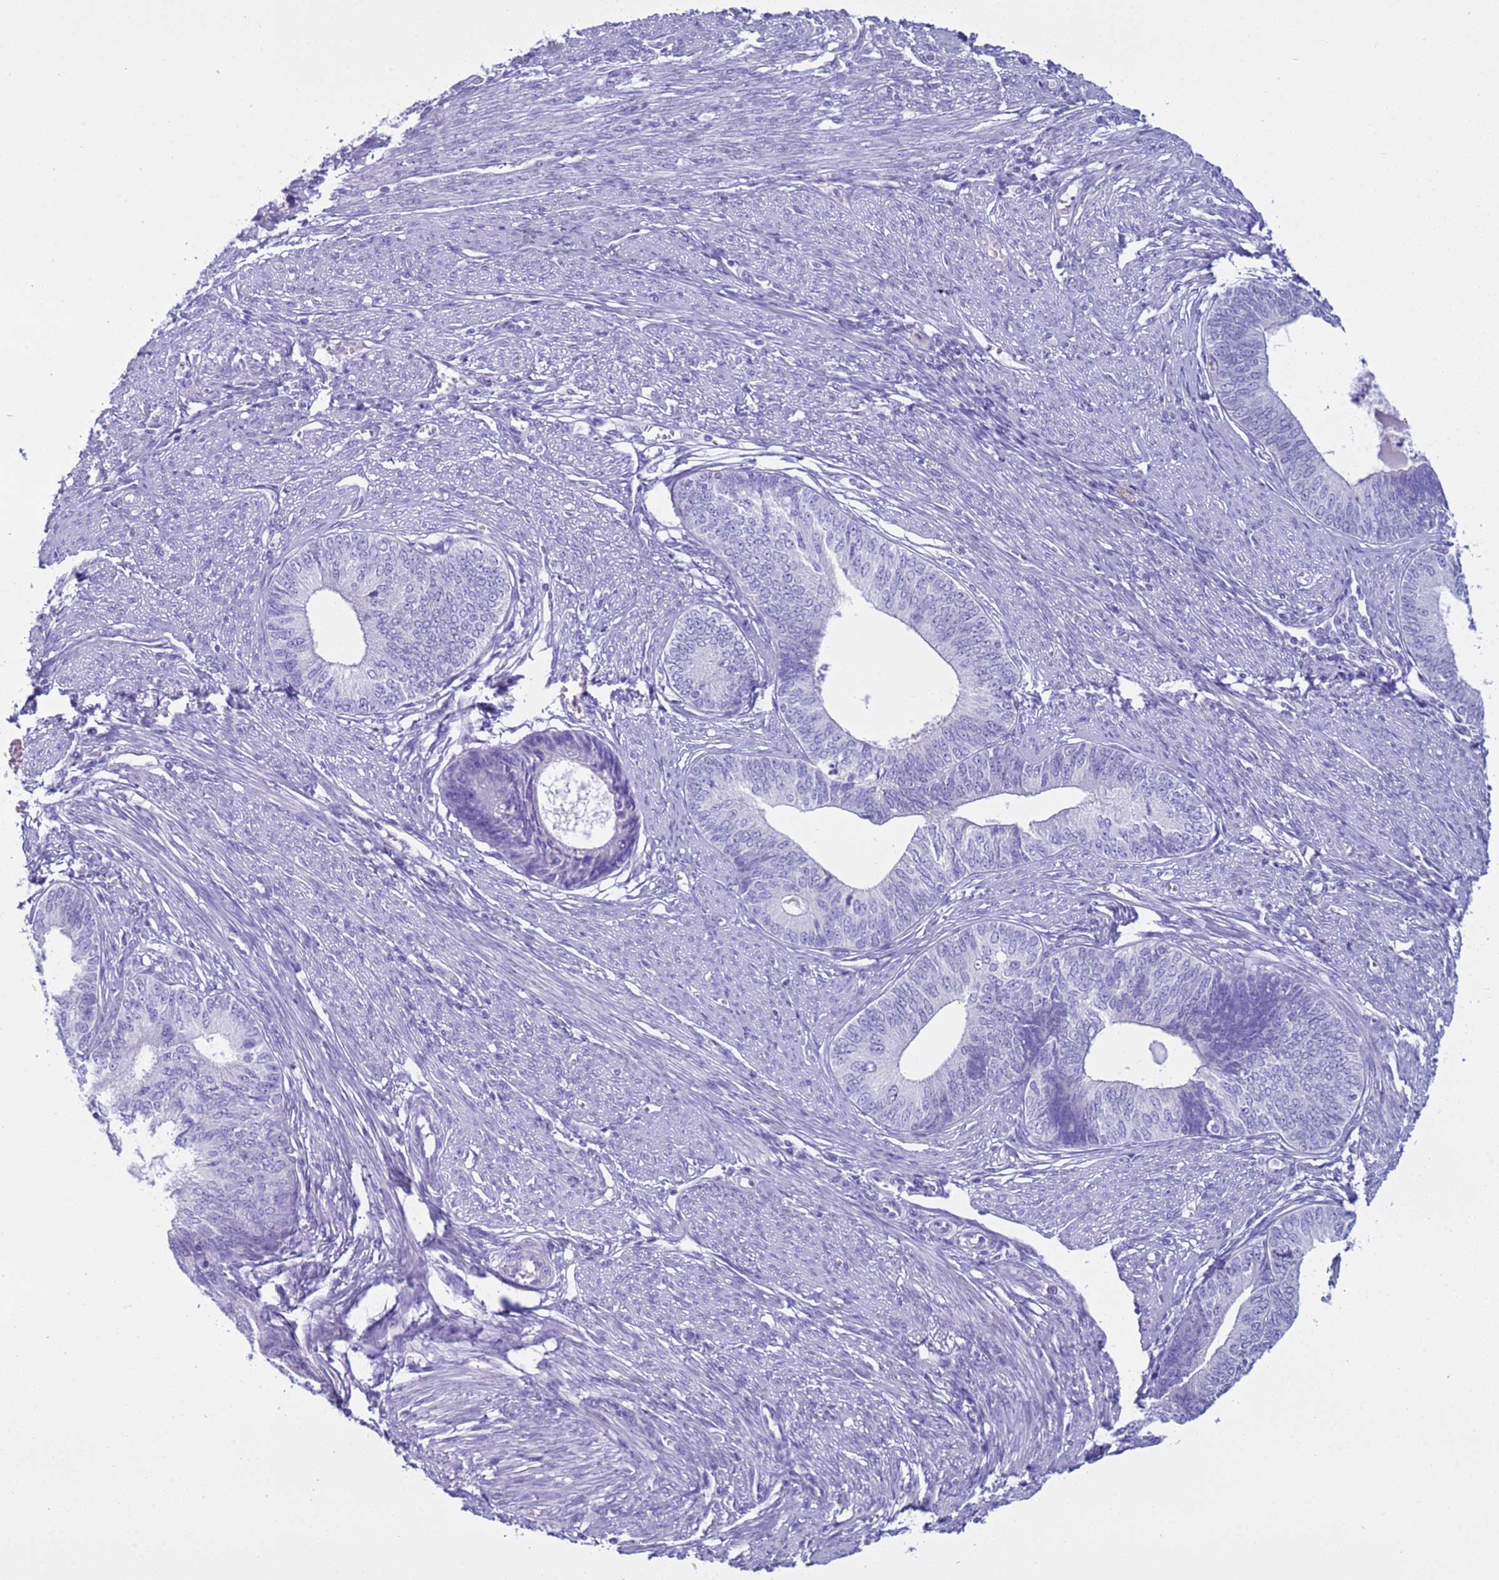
{"staining": {"intensity": "negative", "quantity": "none", "location": "none"}, "tissue": "endometrial cancer", "cell_type": "Tumor cells", "image_type": "cancer", "snomed": [{"axis": "morphology", "description": "Adenocarcinoma, NOS"}, {"axis": "topography", "description": "Endometrium"}], "caption": "Endometrial adenocarcinoma was stained to show a protein in brown. There is no significant staining in tumor cells.", "gene": "CST4", "patient": {"sex": "female", "age": 68}}